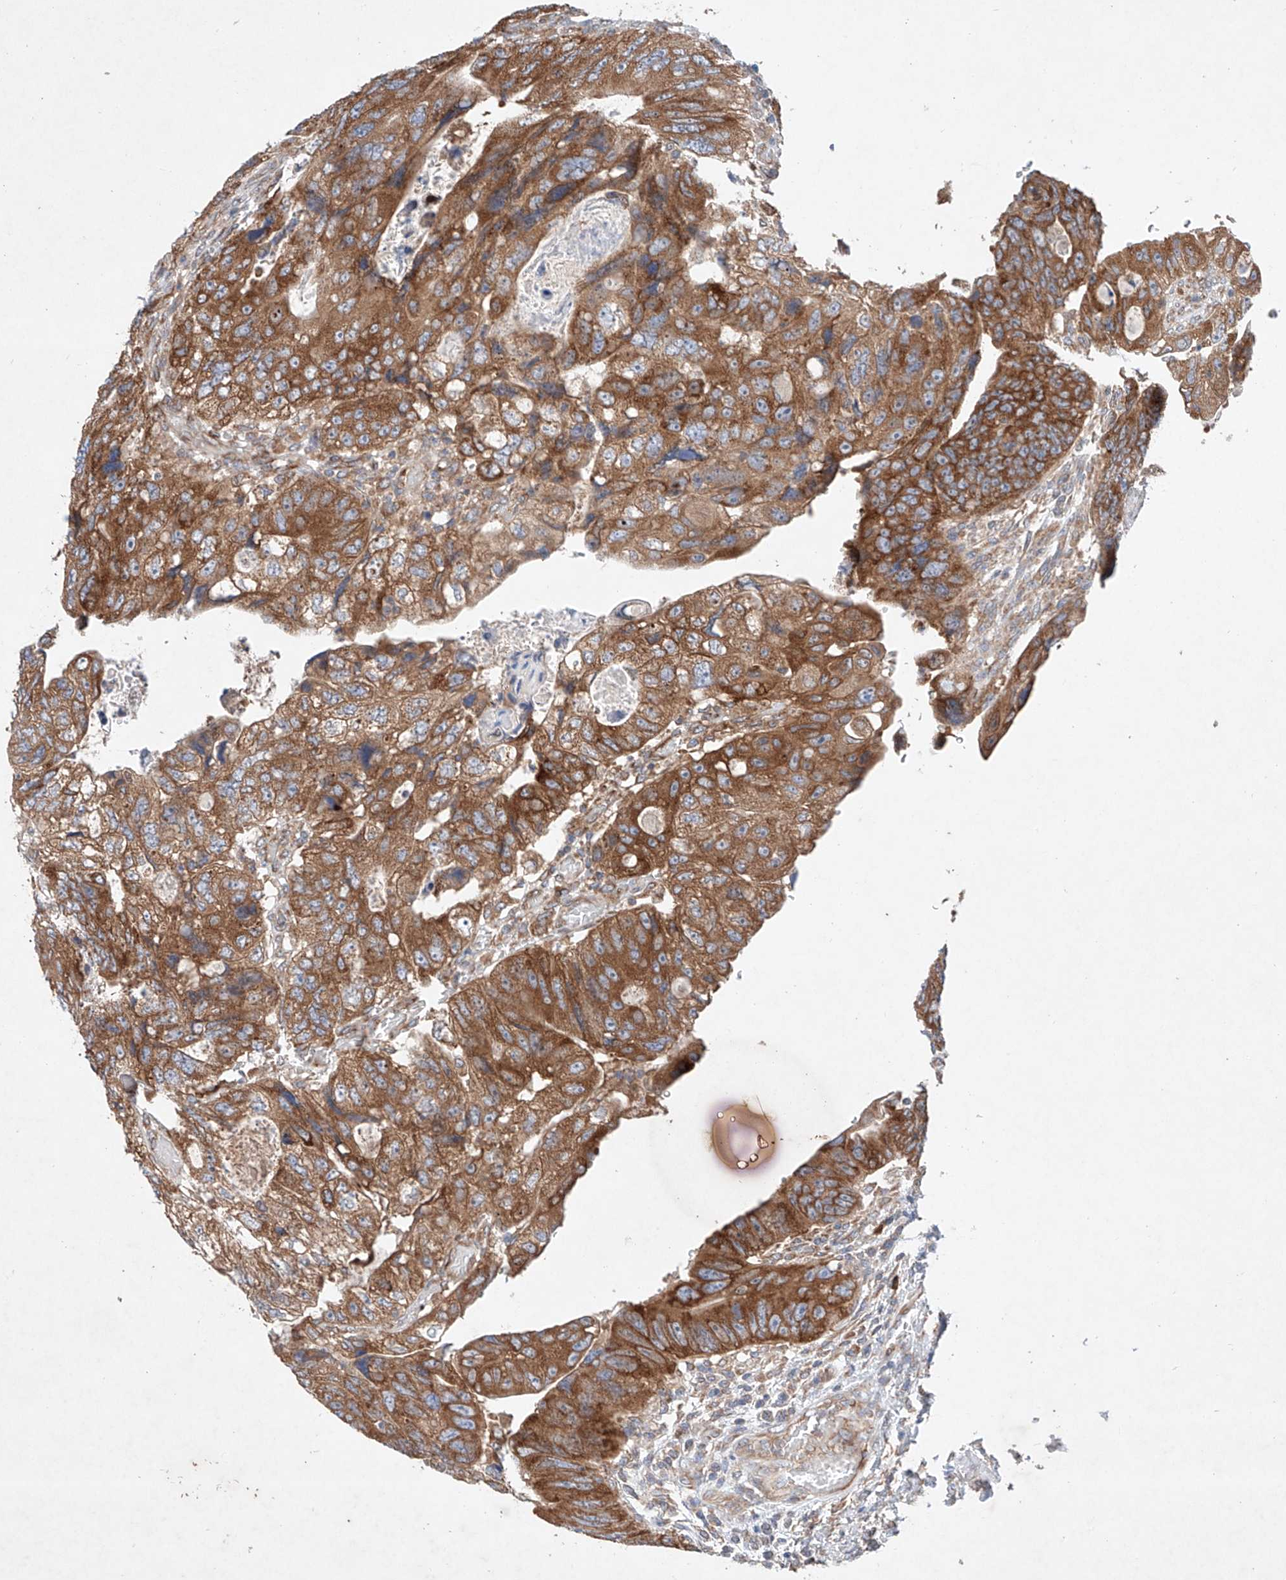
{"staining": {"intensity": "moderate", "quantity": ">75%", "location": "cytoplasmic/membranous"}, "tissue": "colorectal cancer", "cell_type": "Tumor cells", "image_type": "cancer", "snomed": [{"axis": "morphology", "description": "Adenocarcinoma, NOS"}, {"axis": "topography", "description": "Rectum"}], "caption": "Protein analysis of colorectal cancer tissue shows moderate cytoplasmic/membranous expression in approximately >75% of tumor cells.", "gene": "FASTK", "patient": {"sex": "male", "age": 59}}